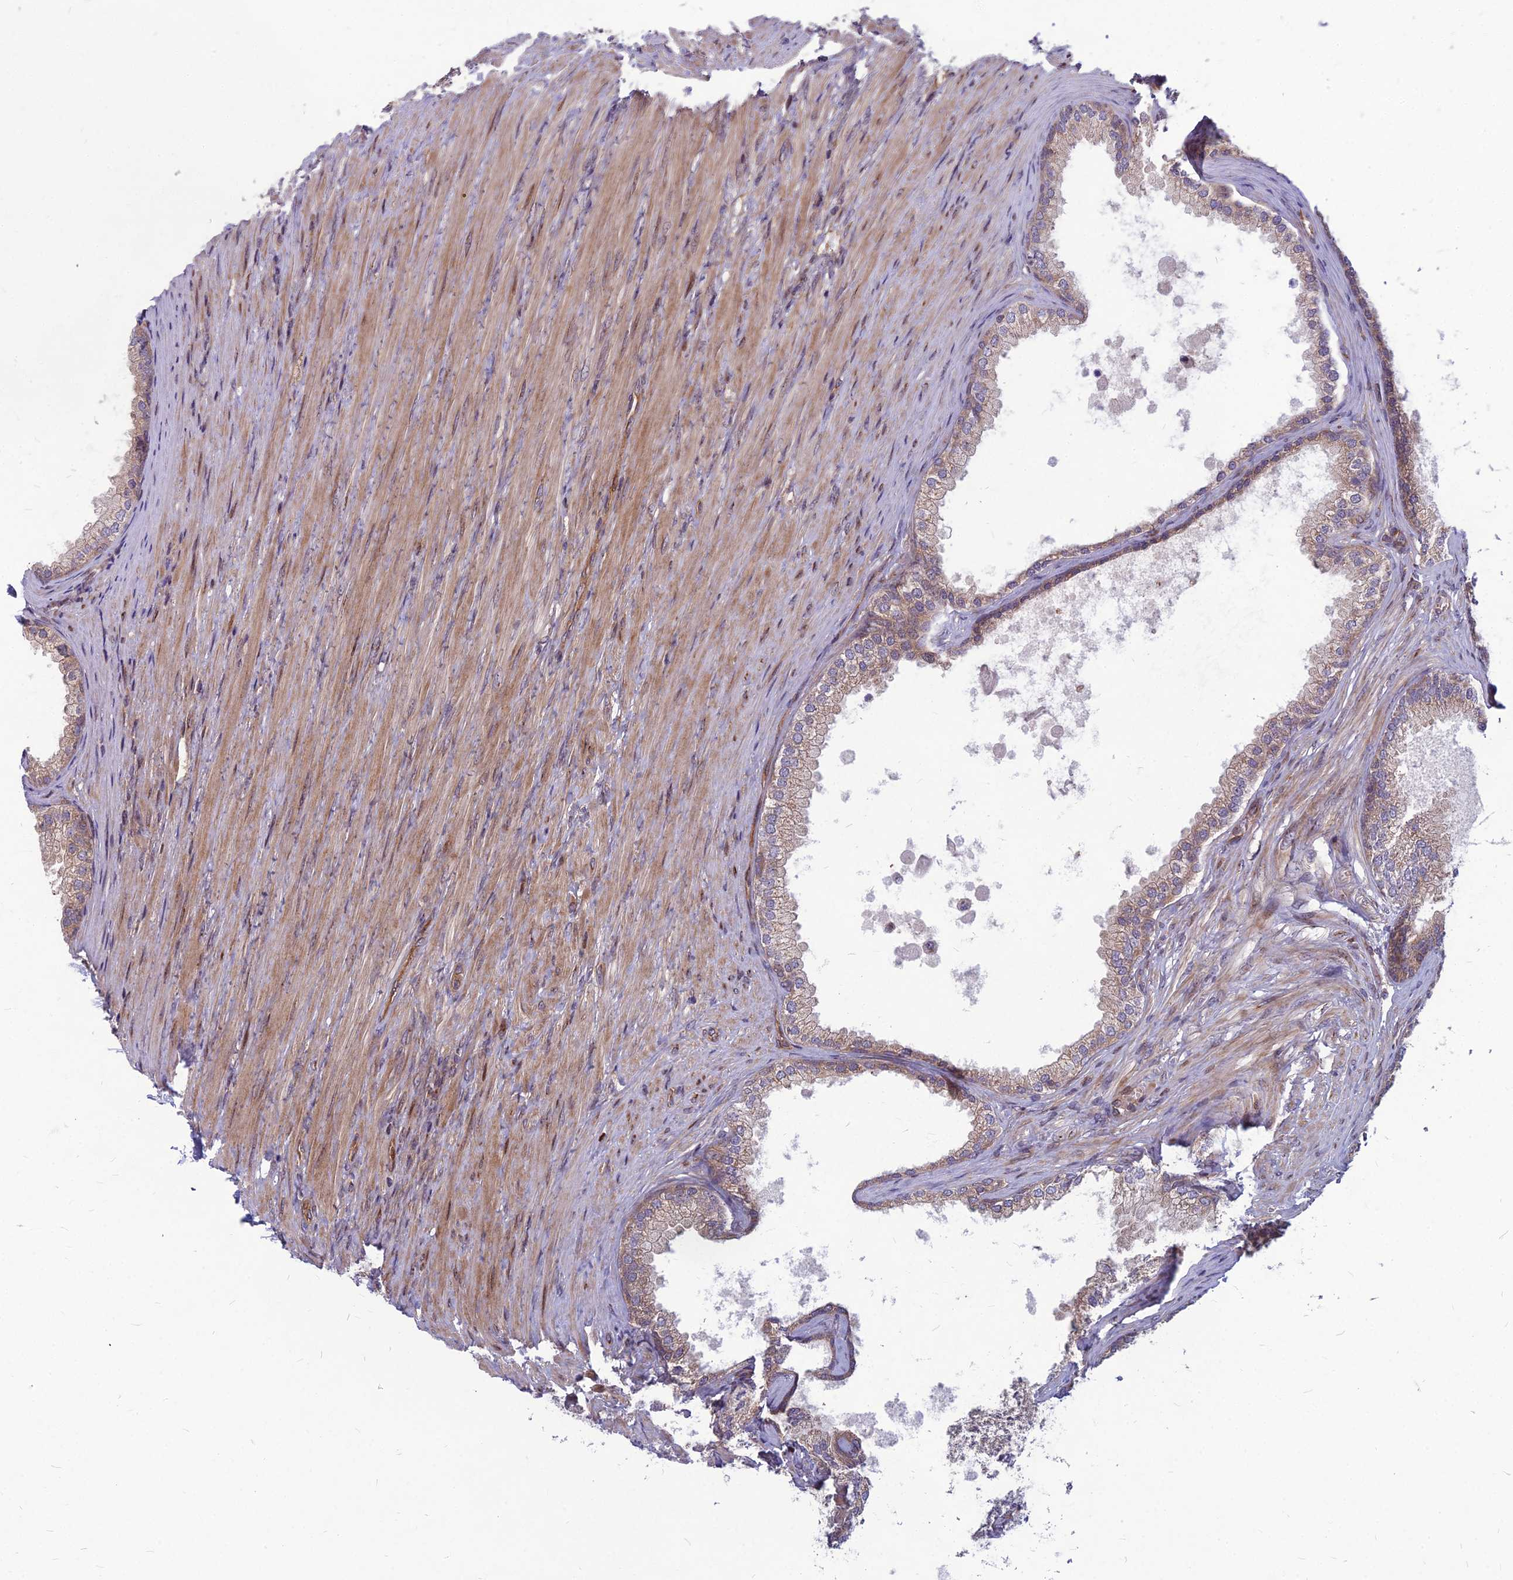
{"staining": {"intensity": "moderate", "quantity": "25%-75%", "location": "cytoplasmic/membranous"}, "tissue": "prostate", "cell_type": "Glandular cells", "image_type": "normal", "snomed": [{"axis": "morphology", "description": "Normal tissue, NOS"}, {"axis": "topography", "description": "Prostate"}], "caption": "A high-resolution photomicrograph shows IHC staining of normal prostate, which displays moderate cytoplasmic/membranous positivity in approximately 25%-75% of glandular cells. (brown staining indicates protein expression, while blue staining denotes nuclei).", "gene": "MFSD8", "patient": {"sex": "male", "age": 76}}